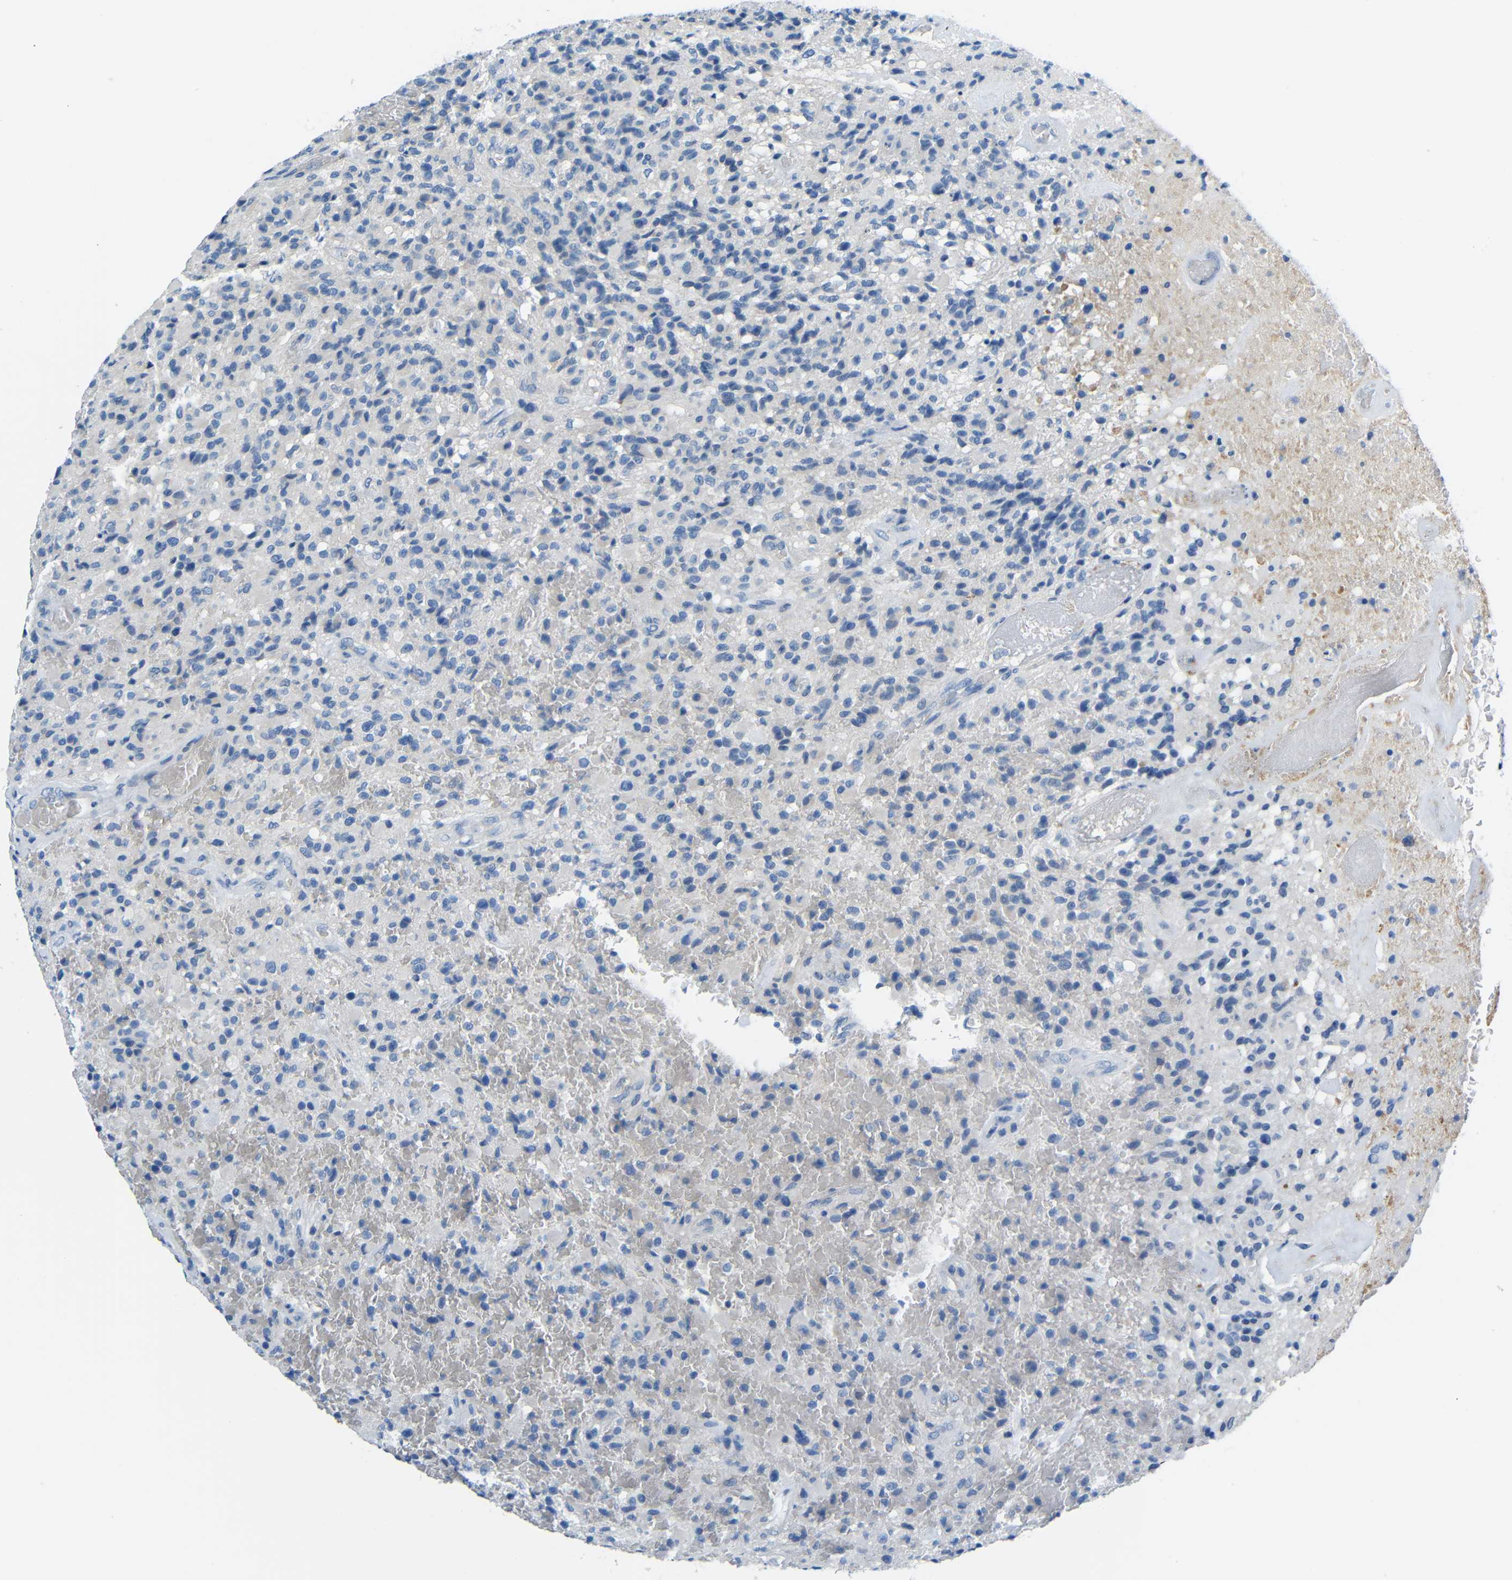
{"staining": {"intensity": "negative", "quantity": "none", "location": "none"}, "tissue": "glioma", "cell_type": "Tumor cells", "image_type": "cancer", "snomed": [{"axis": "morphology", "description": "Glioma, malignant, High grade"}, {"axis": "topography", "description": "Brain"}], "caption": "This is an immunohistochemistry (IHC) histopathology image of glioma. There is no staining in tumor cells.", "gene": "NEGR1", "patient": {"sex": "male", "age": 71}}